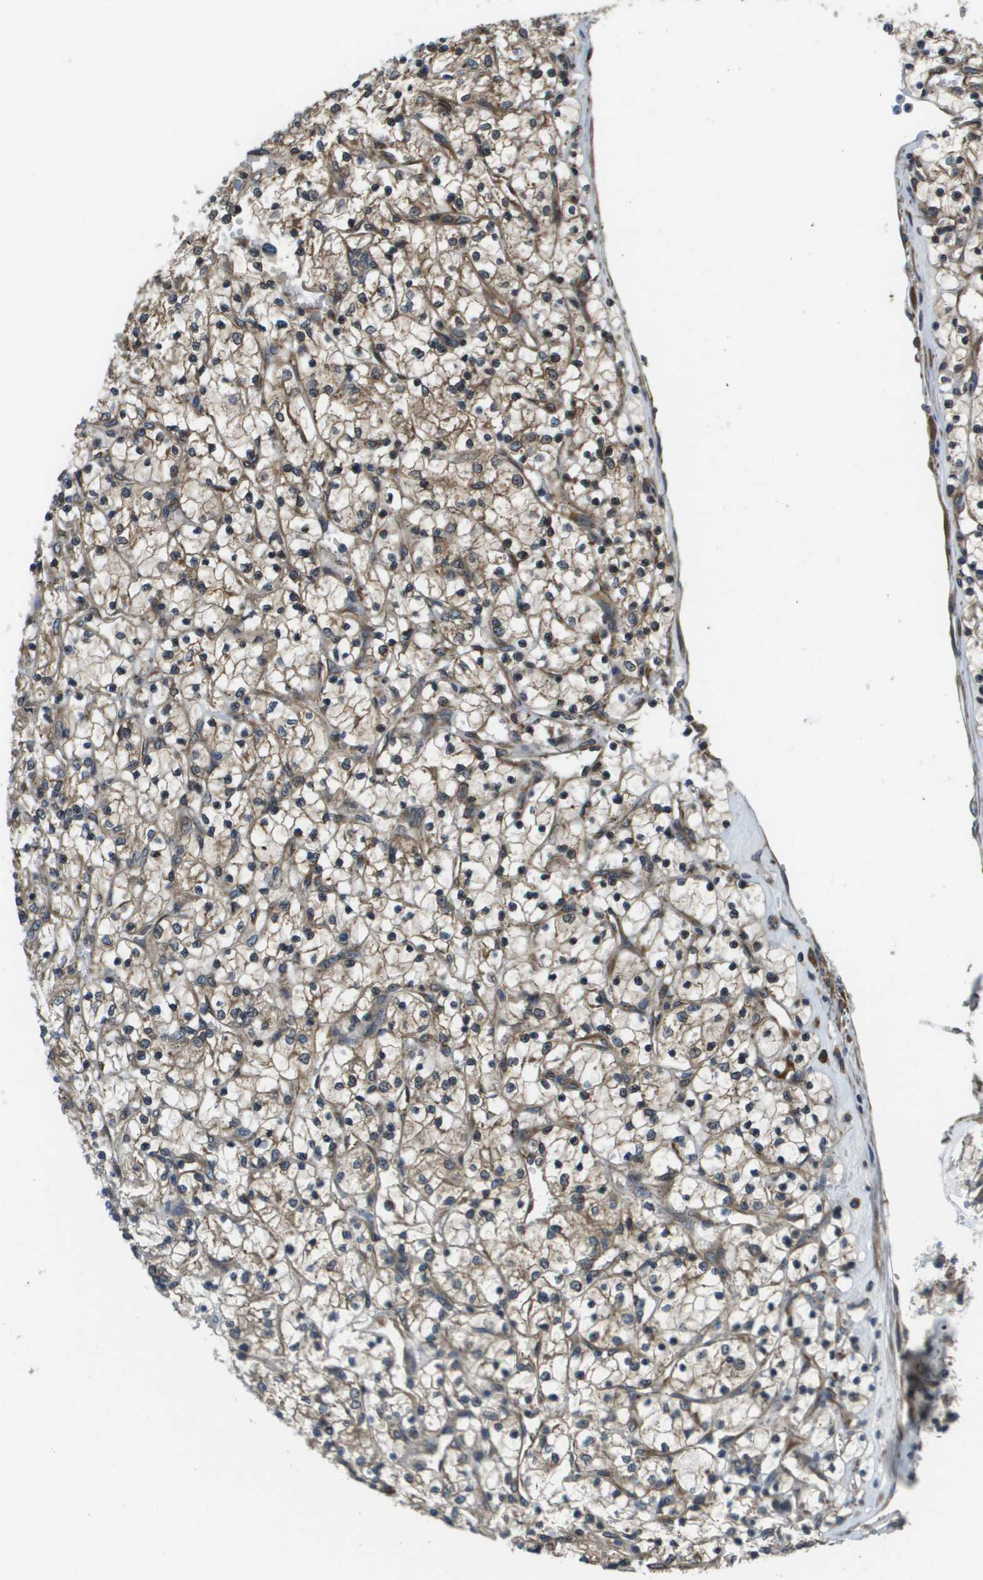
{"staining": {"intensity": "moderate", "quantity": ">75%", "location": "cytoplasmic/membranous"}, "tissue": "renal cancer", "cell_type": "Tumor cells", "image_type": "cancer", "snomed": [{"axis": "morphology", "description": "Adenocarcinoma, NOS"}, {"axis": "topography", "description": "Kidney"}], "caption": "This is a photomicrograph of immunohistochemistry (IHC) staining of renal adenocarcinoma, which shows moderate positivity in the cytoplasmic/membranous of tumor cells.", "gene": "SEC62", "patient": {"sex": "female", "age": 69}}